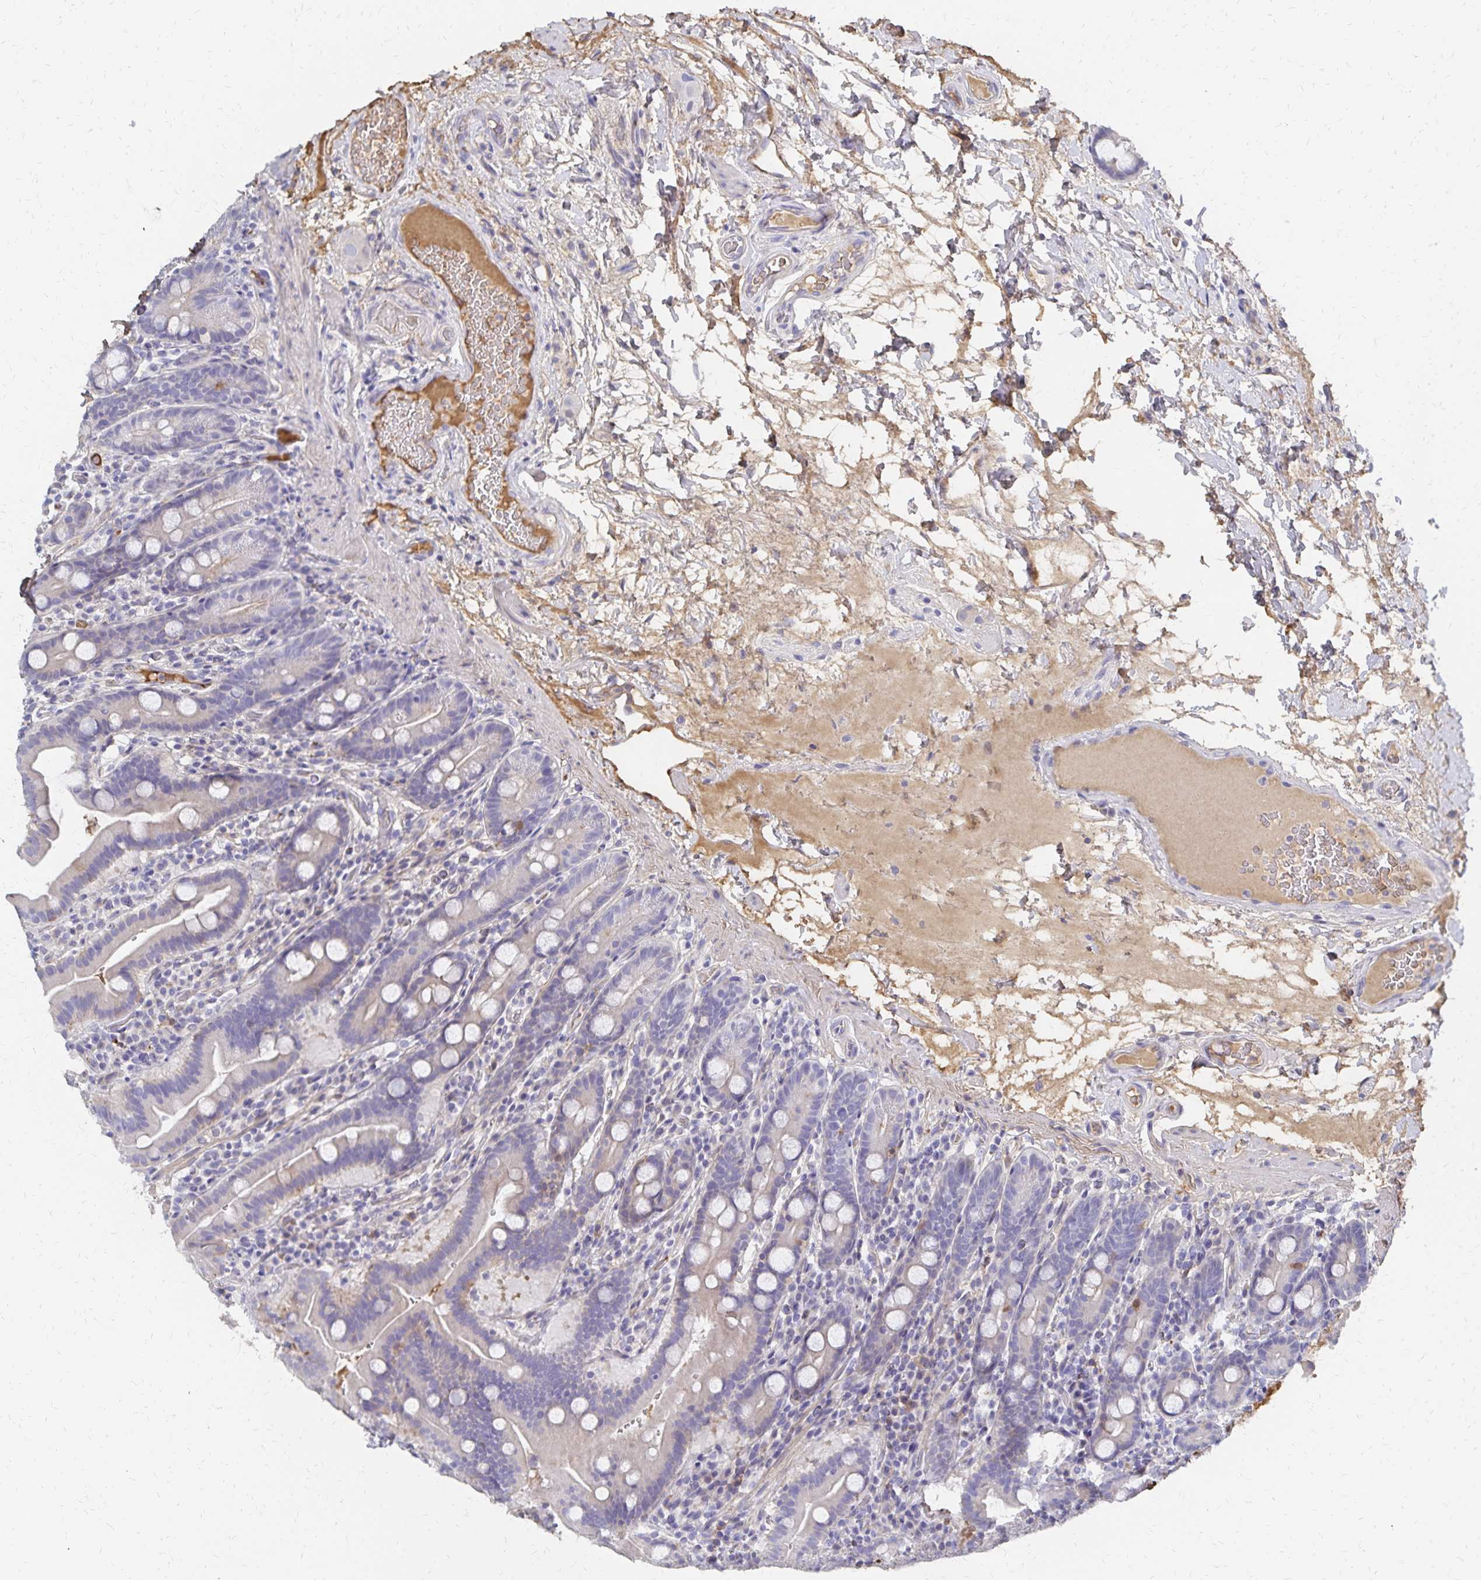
{"staining": {"intensity": "weak", "quantity": "<25%", "location": "cytoplasmic/membranous"}, "tissue": "small intestine", "cell_type": "Glandular cells", "image_type": "normal", "snomed": [{"axis": "morphology", "description": "Normal tissue, NOS"}, {"axis": "topography", "description": "Small intestine"}], "caption": "Immunohistochemistry histopathology image of unremarkable small intestine: human small intestine stained with DAB exhibits no significant protein expression in glandular cells.", "gene": "KISS1", "patient": {"sex": "male", "age": 26}}